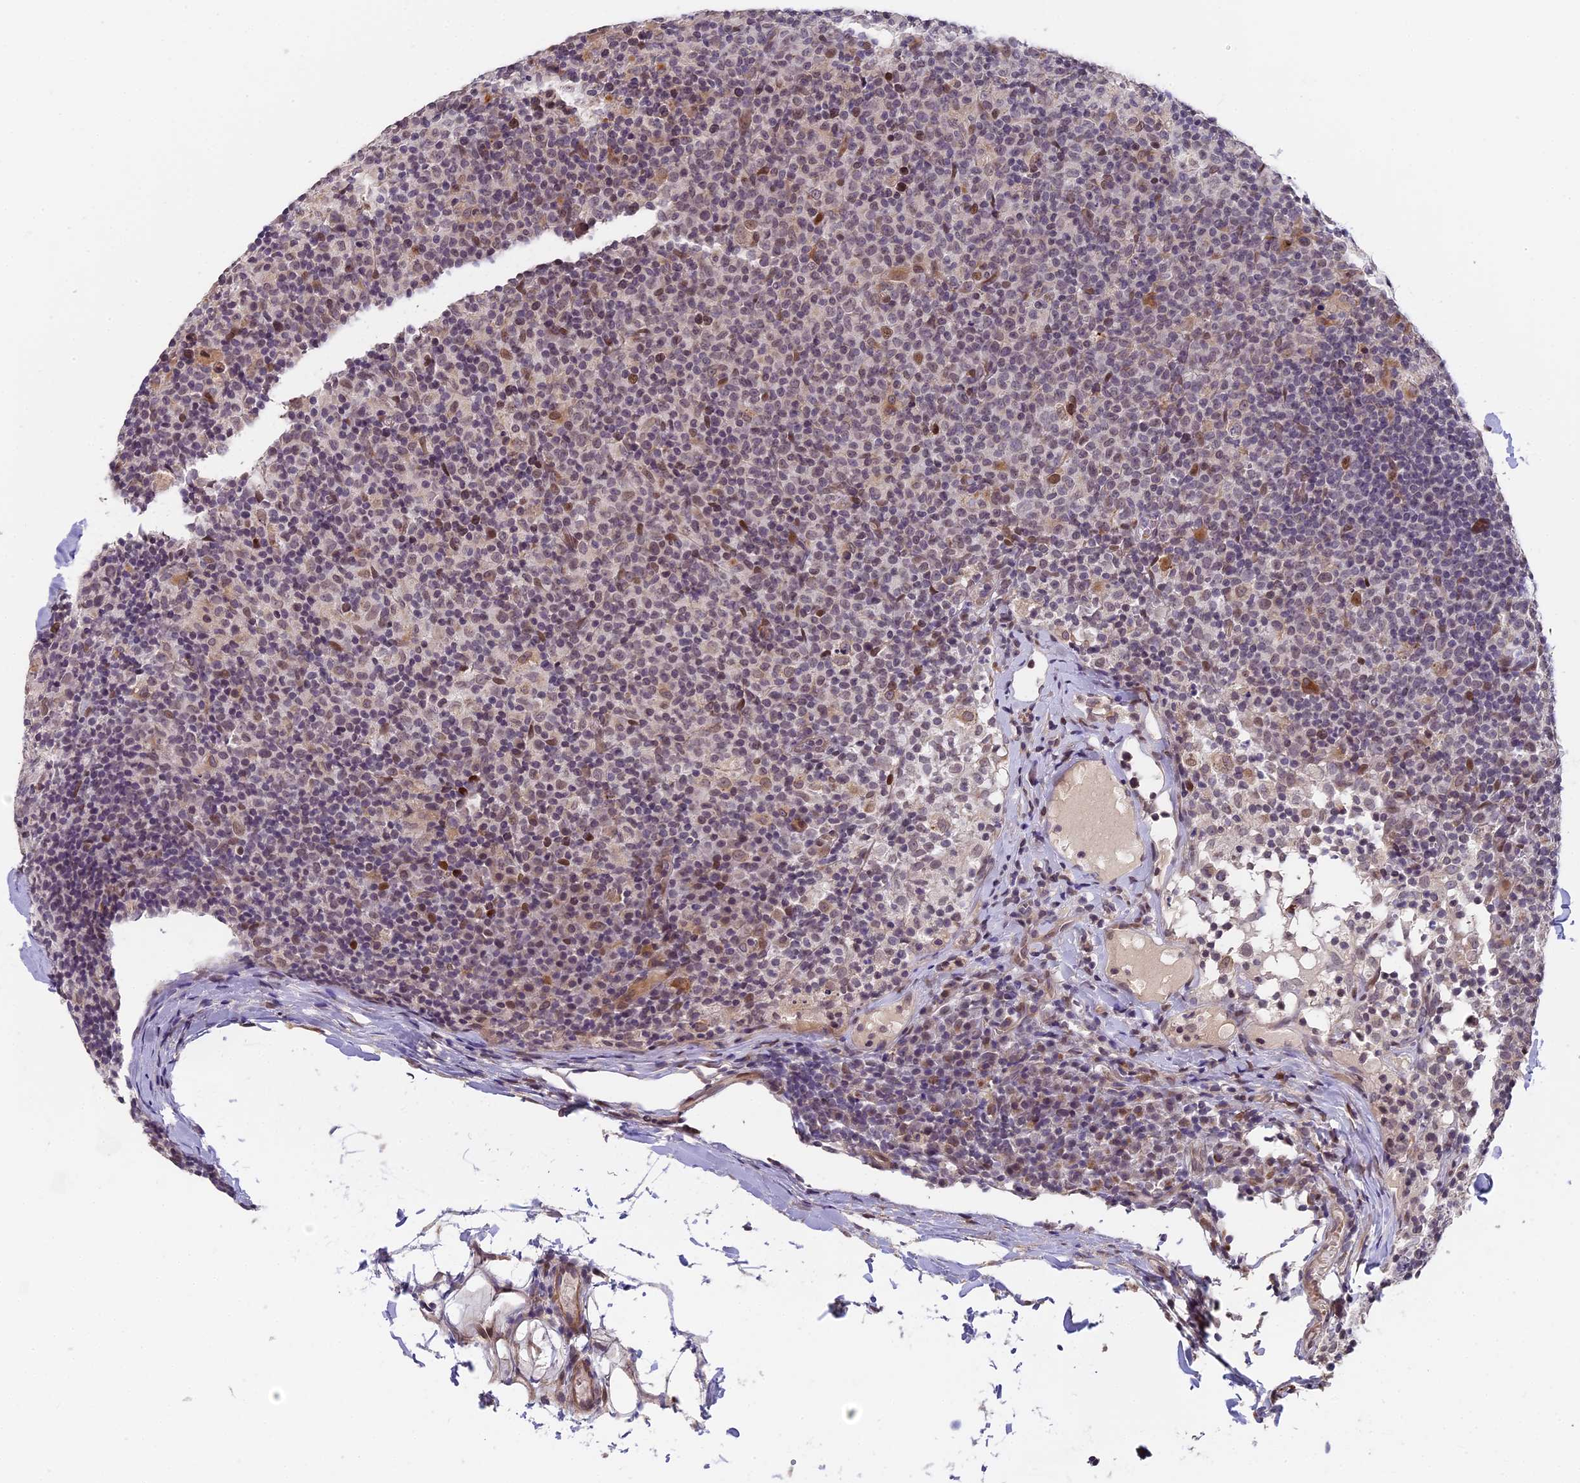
{"staining": {"intensity": "moderate", "quantity": "<25%", "location": "nuclear"}, "tissue": "lymph node", "cell_type": "Non-germinal center cells", "image_type": "normal", "snomed": [{"axis": "morphology", "description": "Normal tissue, NOS"}, {"axis": "morphology", "description": "Inflammation, NOS"}, {"axis": "topography", "description": "Lymph node"}], "caption": "The immunohistochemical stain labels moderate nuclear positivity in non-germinal center cells of normal lymph node. The protein is shown in brown color, while the nuclei are stained blue.", "gene": "PYGO1", "patient": {"sex": "male", "age": 55}}